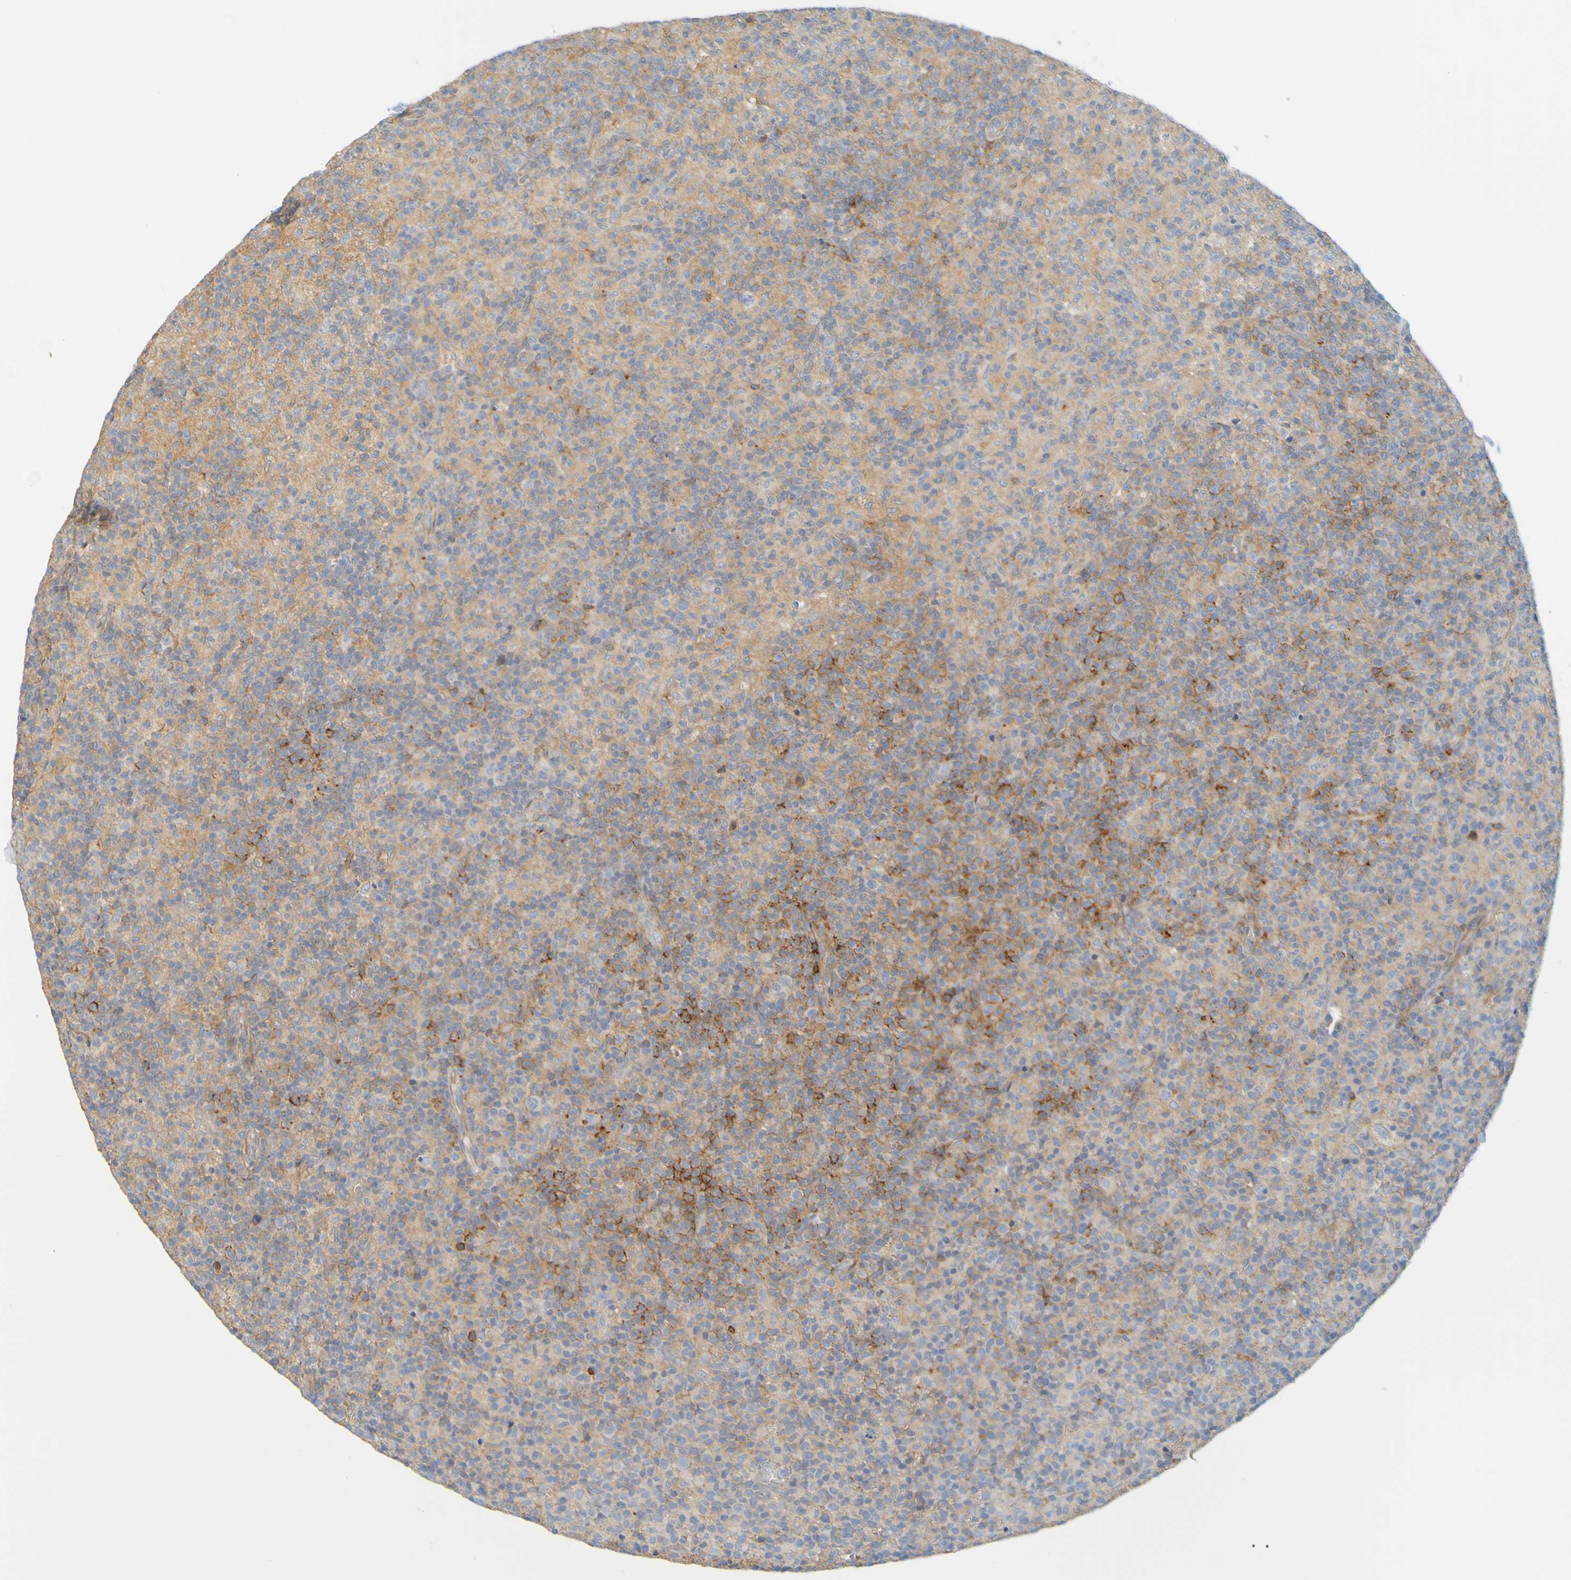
{"staining": {"intensity": "weak", "quantity": "25%-75%", "location": "cytoplasmic/membranous"}, "tissue": "lymph node", "cell_type": "Germinal center cells", "image_type": "normal", "snomed": [{"axis": "morphology", "description": "Normal tissue, NOS"}, {"axis": "morphology", "description": "Inflammation, NOS"}, {"axis": "topography", "description": "Lymph node"}], "caption": "Lymph node stained with IHC displays weak cytoplasmic/membranous staining in about 25%-75% of germinal center cells. (Stains: DAB (3,3'-diaminobenzidine) in brown, nuclei in blue, Microscopy: brightfield microscopy at high magnification).", "gene": "APPL1", "patient": {"sex": "male", "age": 55}}